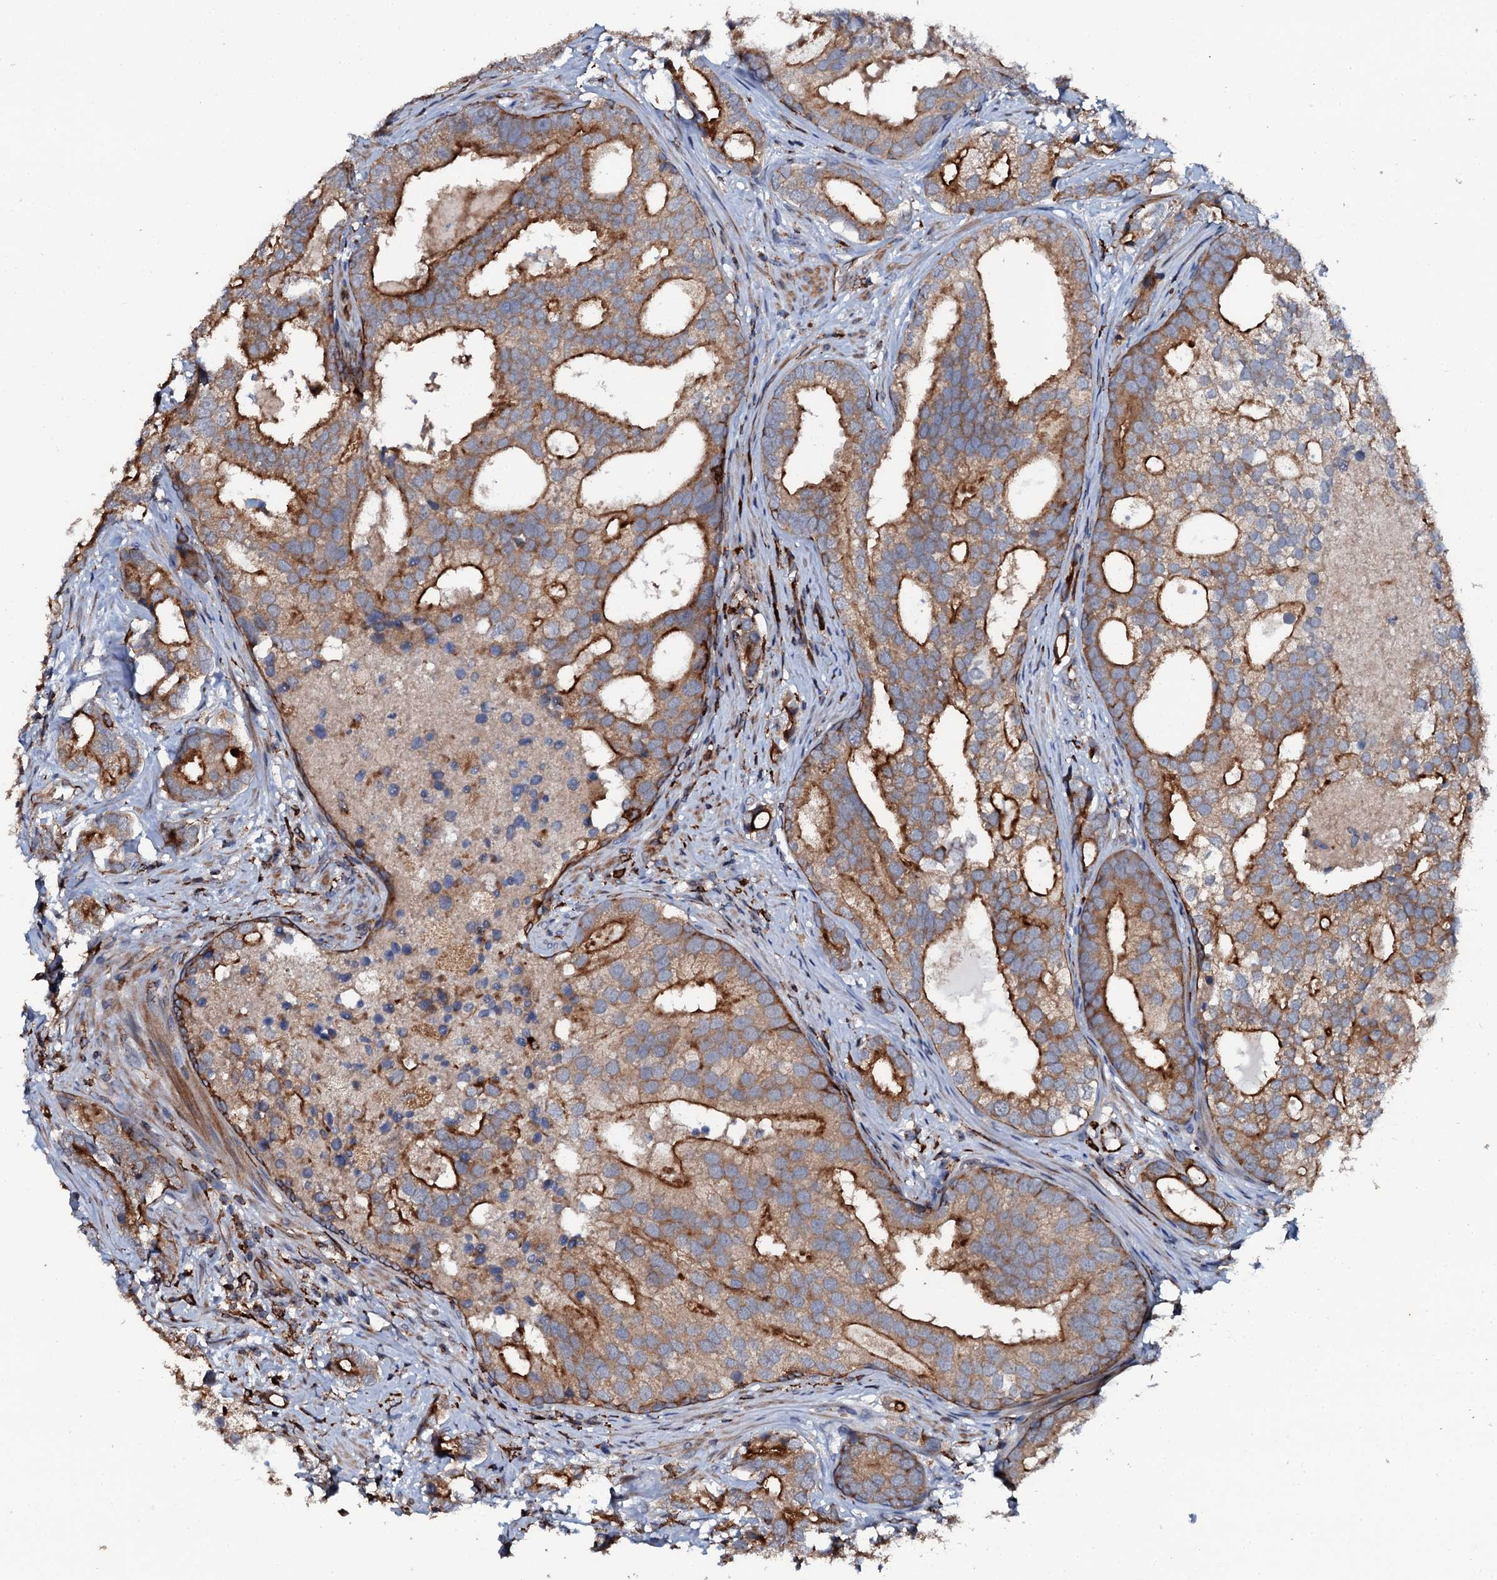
{"staining": {"intensity": "strong", "quantity": ">75%", "location": "cytoplasmic/membranous"}, "tissue": "prostate cancer", "cell_type": "Tumor cells", "image_type": "cancer", "snomed": [{"axis": "morphology", "description": "Adenocarcinoma, High grade"}, {"axis": "topography", "description": "Prostate"}], "caption": "Prostate cancer stained with immunohistochemistry demonstrates strong cytoplasmic/membranous expression in approximately >75% of tumor cells.", "gene": "VAMP8", "patient": {"sex": "male", "age": 75}}